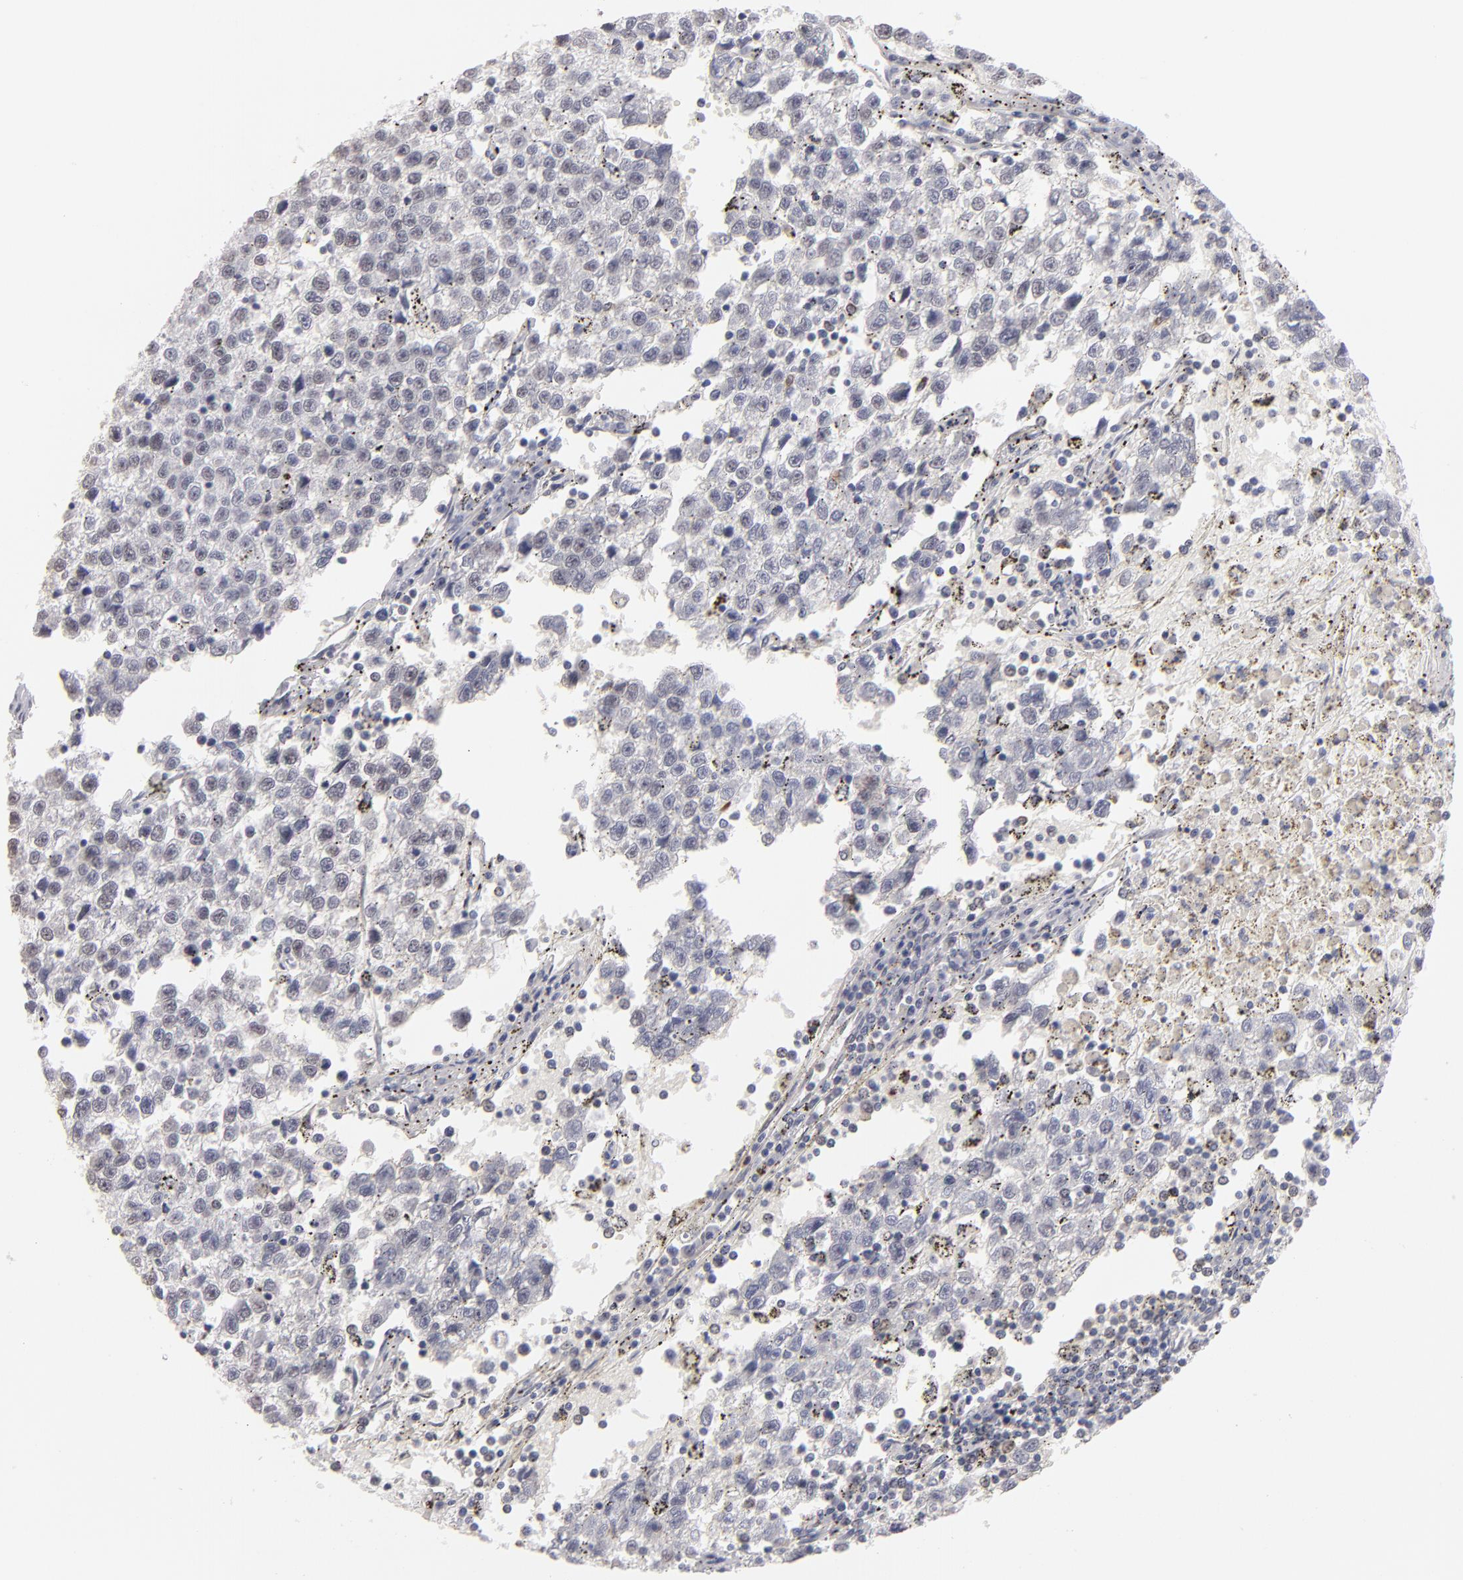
{"staining": {"intensity": "negative", "quantity": "none", "location": "none"}, "tissue": "testis cancer", "cell_type": "Tumor cells", "image_type": "cancer", "snomed": [{"axis": "morphology", "description": "Seminoma, NOS"}, {"axis": "topography", "description": "Testis"}], "caption": "Micrograph shows no protein positivity in tumor cells of testis cancer tissue.", "gene": "MGAM", "patient": {"sex": "male", "age": 35}}